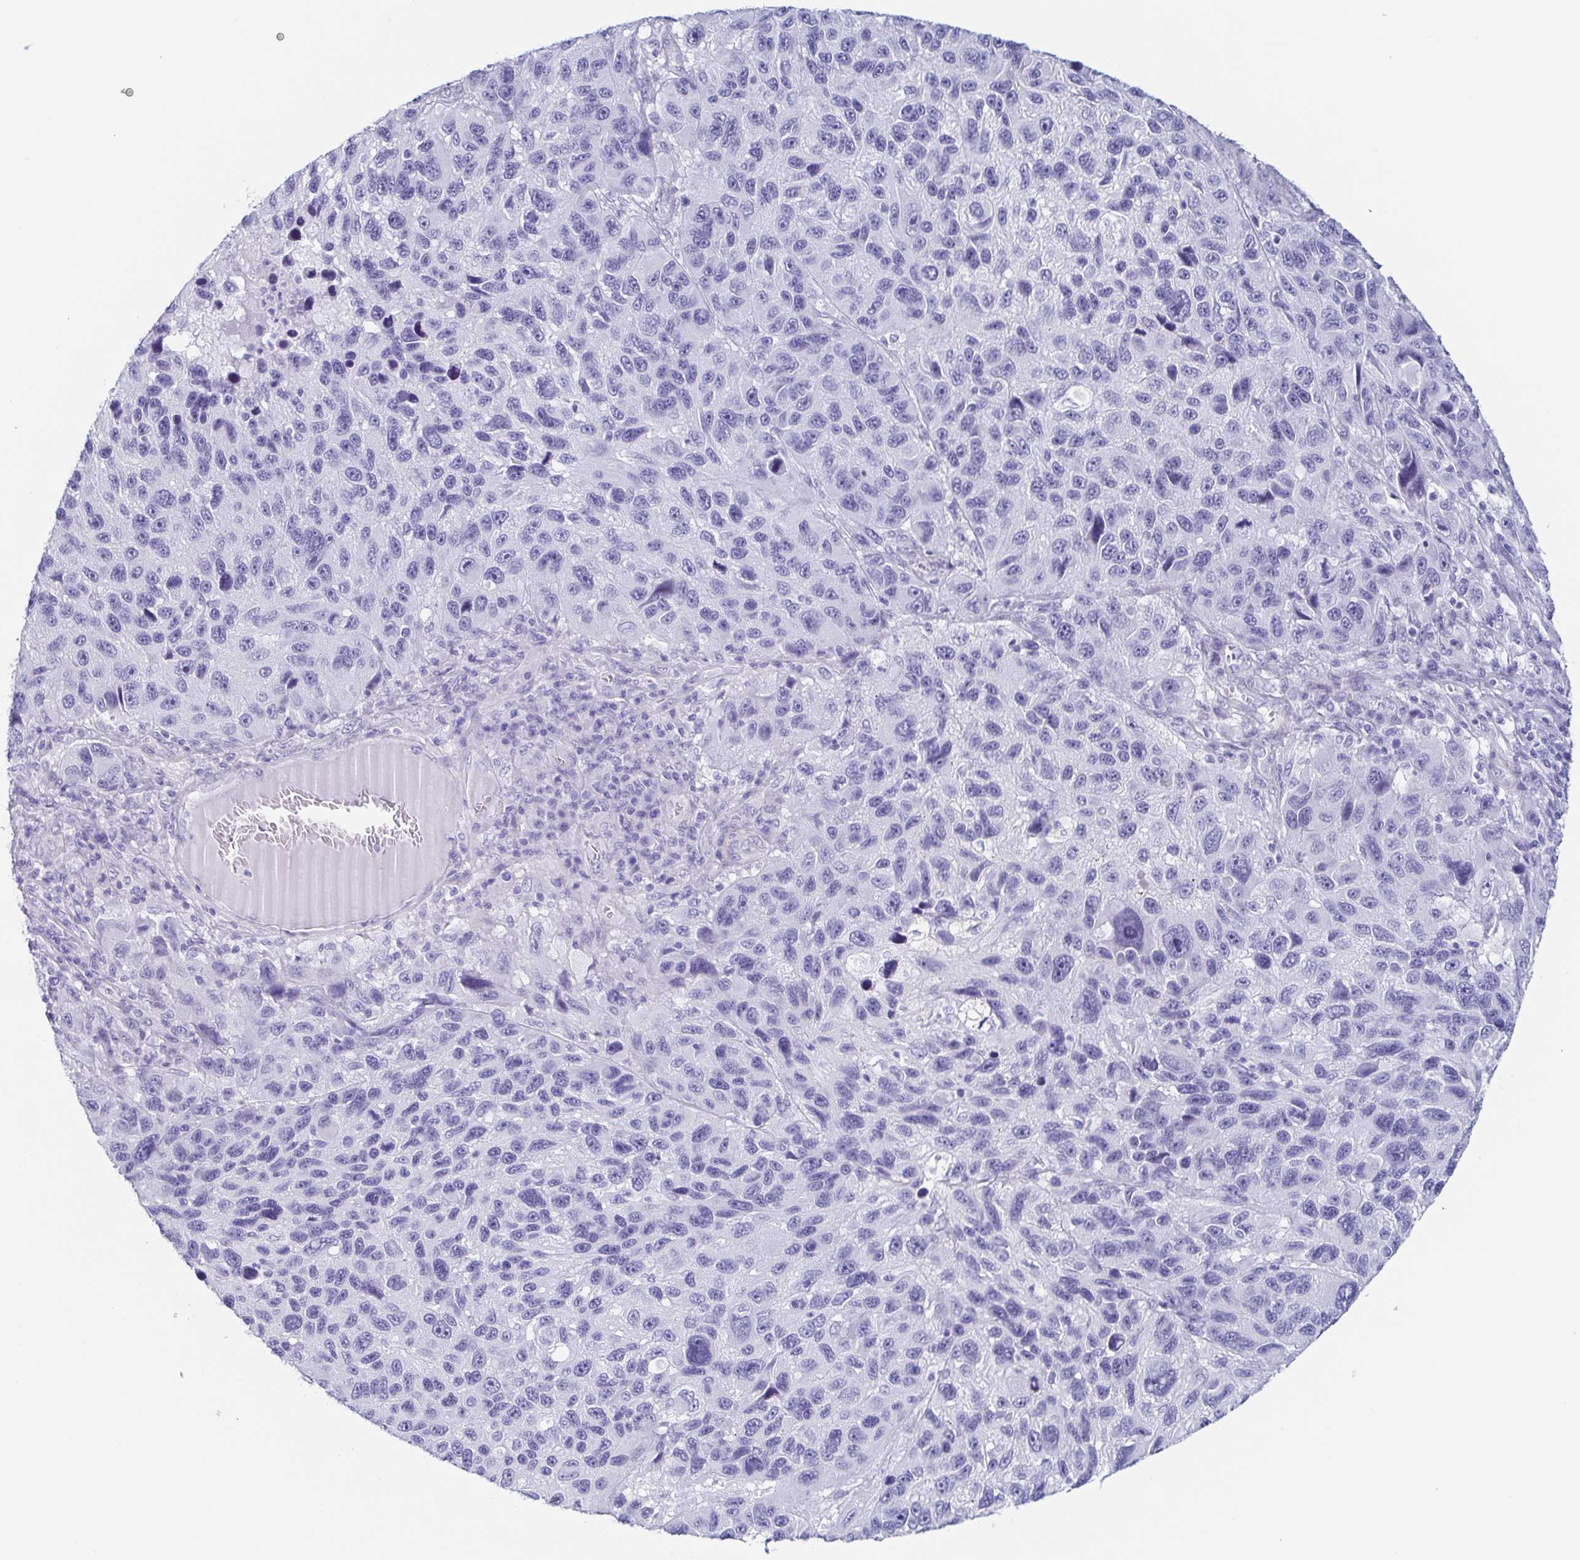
{"staining": {"intensity": "negative", "quantity": "none", "location": "none"}, "tissue": "melanoma", "cell_type": "Tumor cells", "image_type": "cancer", "snomed": [{"axis": "morphology", "description": "Malignant melanoma, NOS"}, {"axis": "topography", "description": "Skin"}], "caption": "This histopathology image is of malignant melanoma stained with immunohistochemistry (IHC) to label a protein in brown with the nuclei are counter-stained blue. There is no positivity in tumor cells.", "gene": "PRR4", "patient": {"sex": "male", "age": 53}}